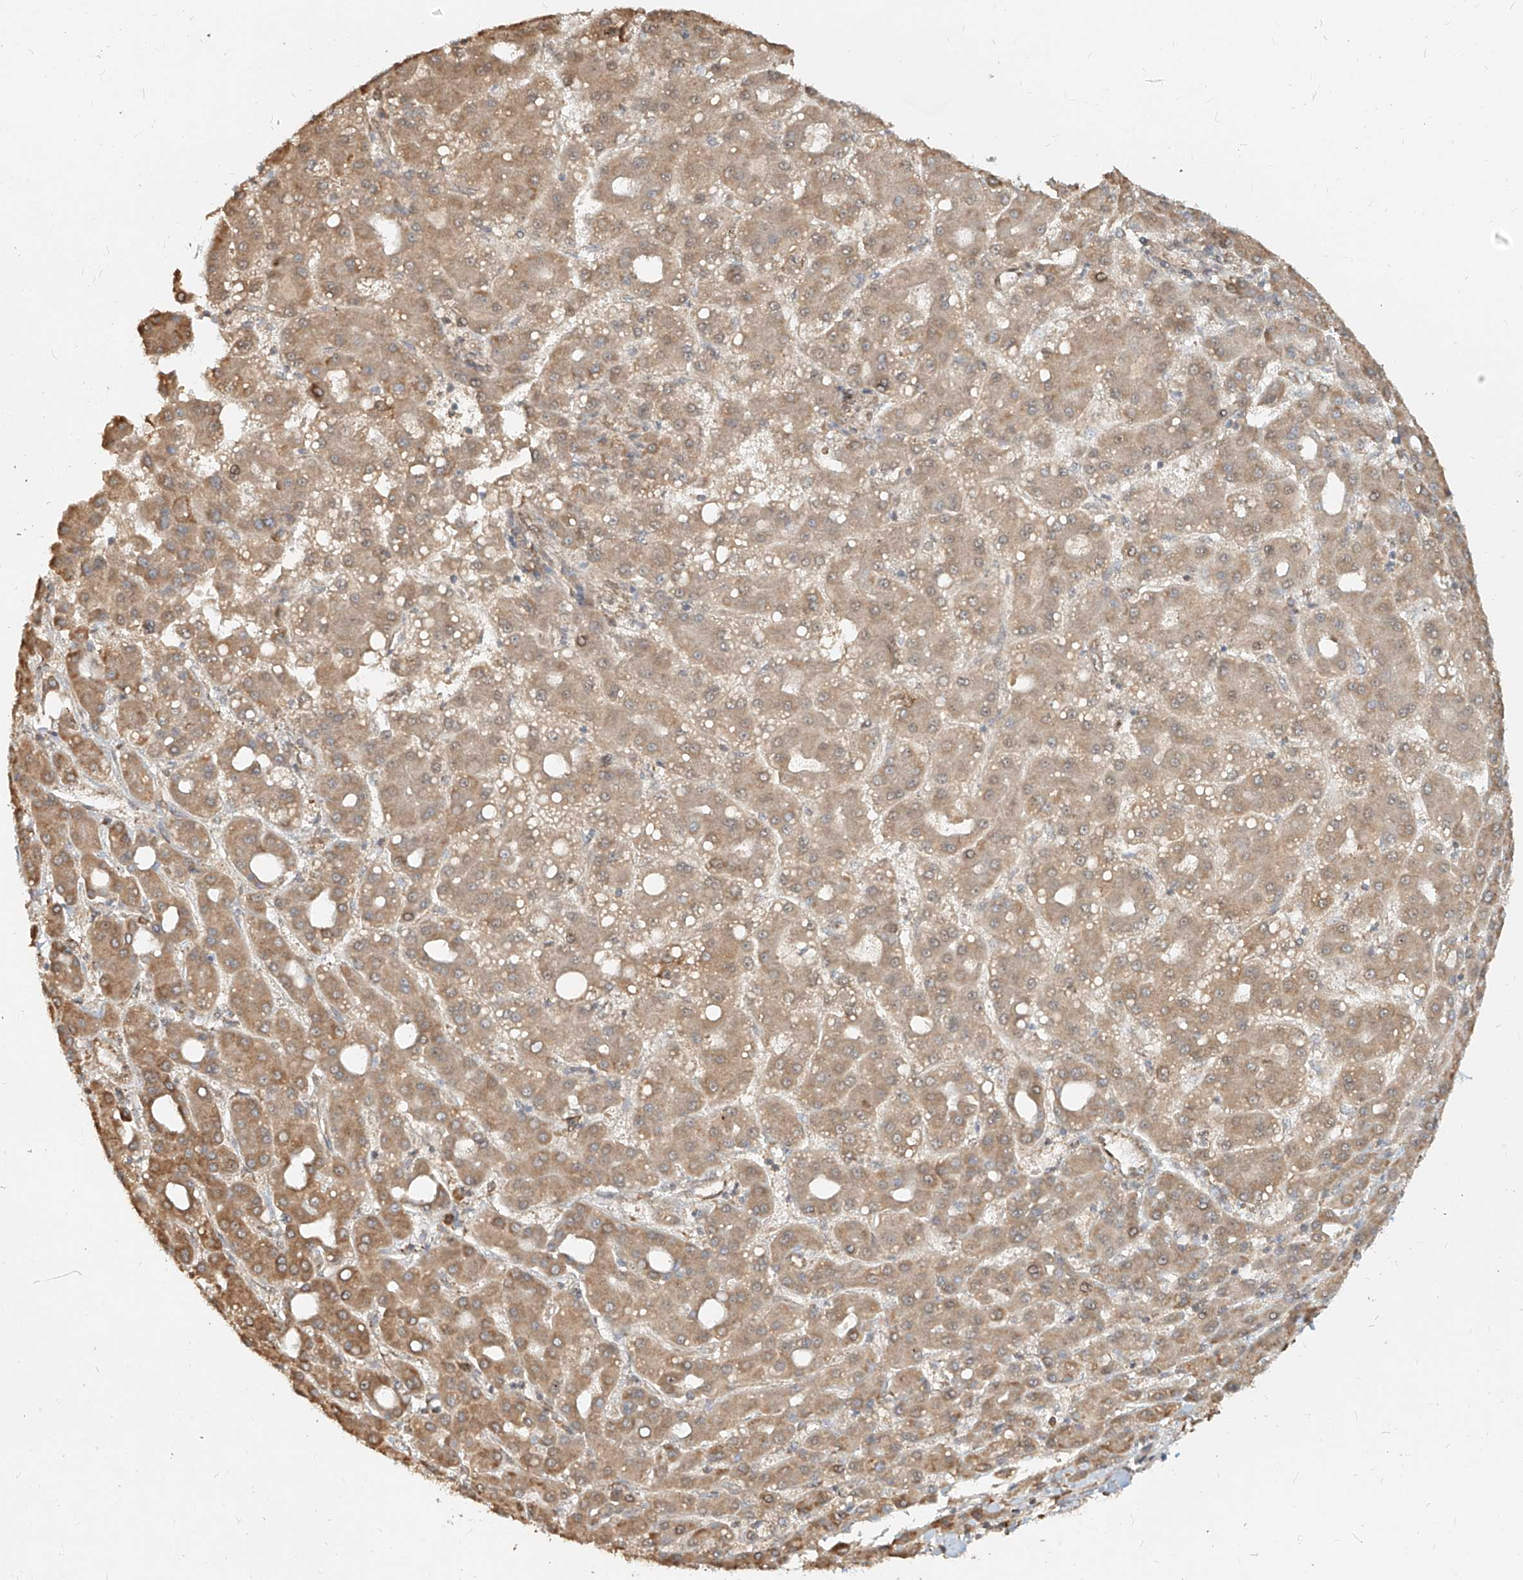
{"staining": {"intensity": "moderate", "quantity": ">75%", "location": "cytoplasmic/membranous"}, "tissue": "liver cancer", "cell_type": "Tumor cells", "image_type": "cancer", "snomed": [{"axis": "morphology", "description": "Carcinoma, Hepatocellular, NOS"}, {"axis": "topography", "description": "Liver"}], "caption": "IHC (DAB (3,3'-diaminobenzidine)) staining of liver cancer displays moderate cytoplasmic/membranous protein positivity in approximately >75% of tumor cells. (IHC, brightfield microscopy, high magnification).", "gene": "UBE2K", "patient": {"sex": "male", "age": 65}}